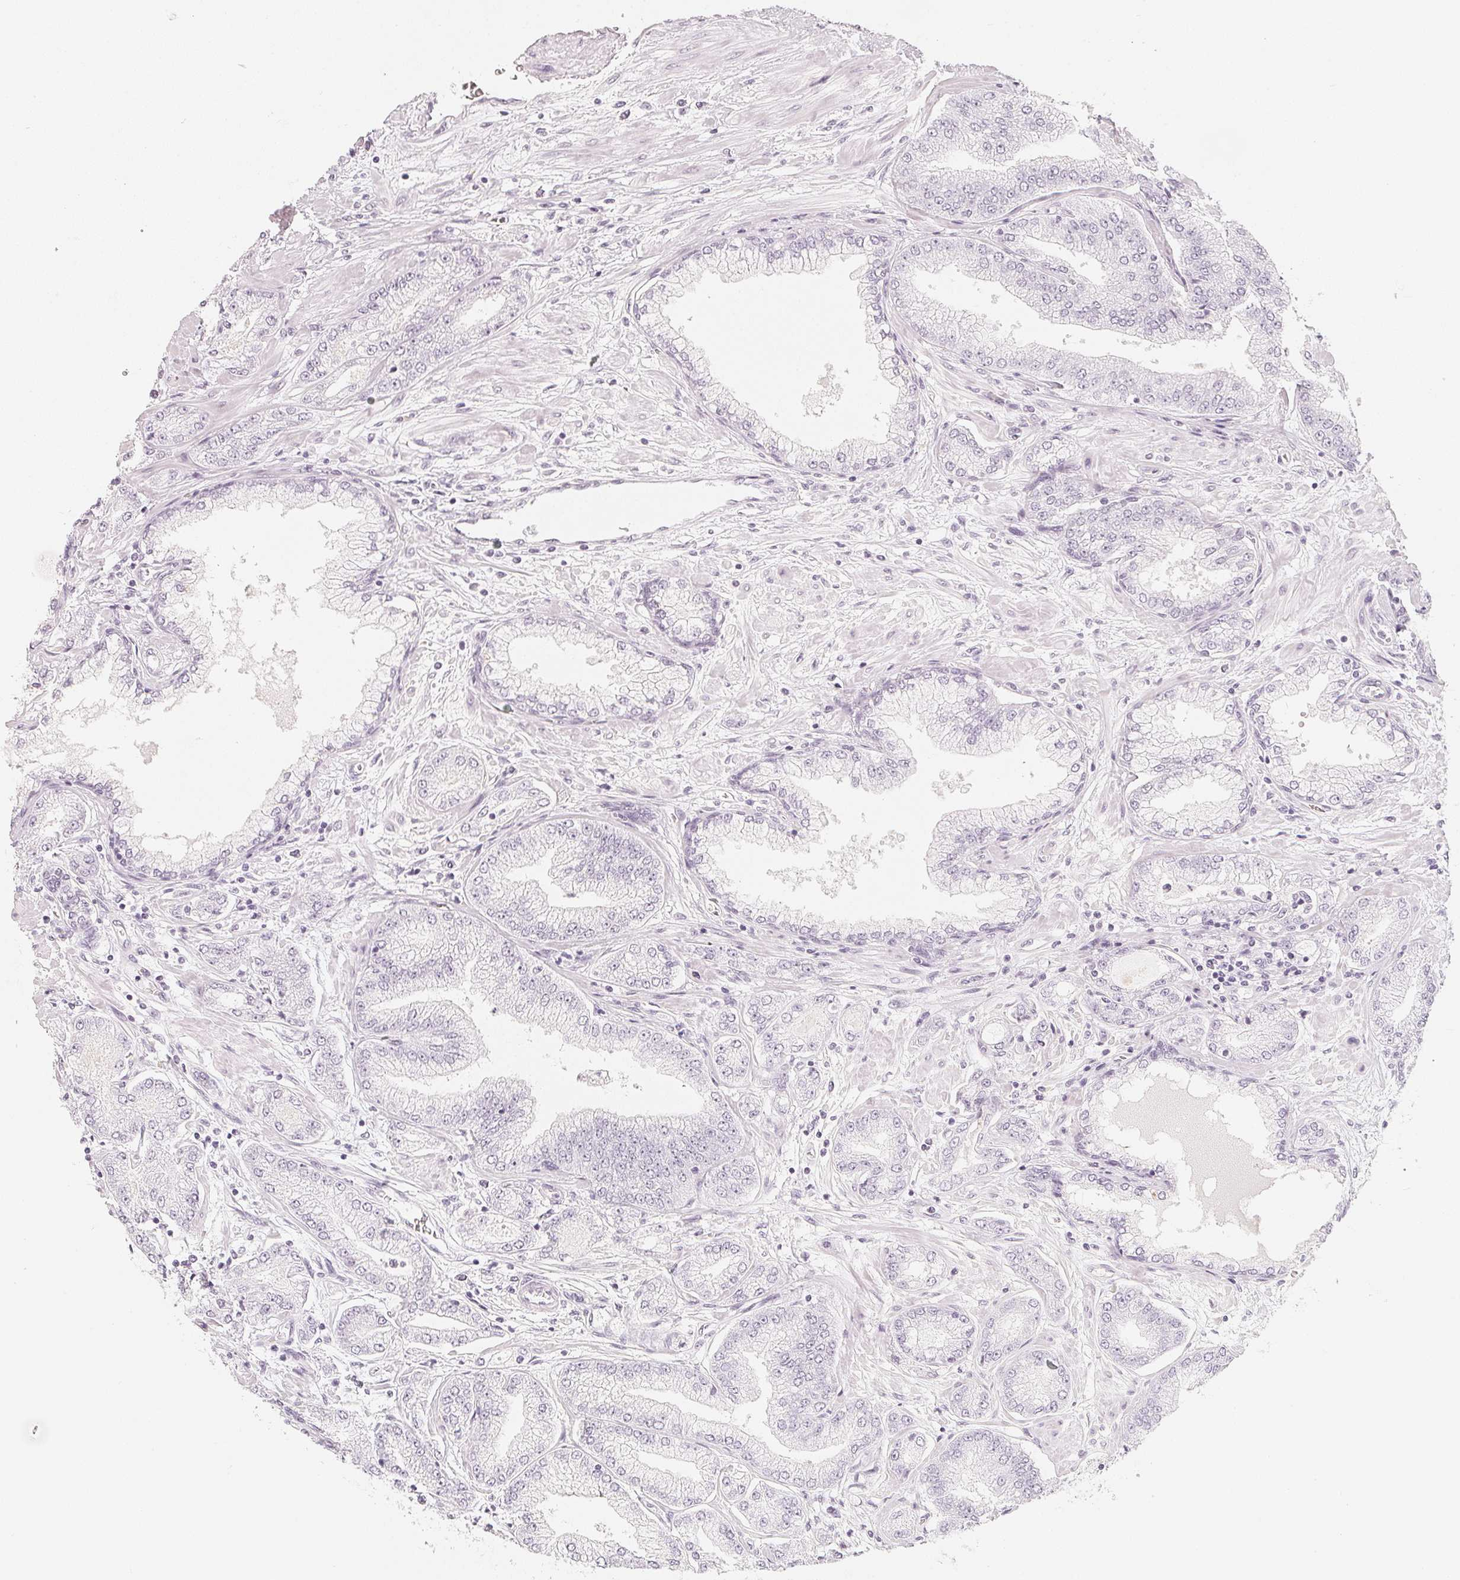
{"staining": {"intensity": "negative", "quantity": "none", "location": "none"}, "tissue": "prostate cancer", "cell_type": "Tumor cells", "image_type": "cancer", "snomed": [{"axis": "morphology", "description": "Adenocarcinoma, Low grade"}, {"axis": "topography", "description": "Prostate"}], "caption": "An immunohistochemistry (IHC) photomicrograph of adenocarcinoma (low-grade) (prostate) is shown. There is no staining in tumor cells of adenocarcinoma (low-grade) (prostate).", "gene": "SLC22A8", "patient": {"sex": "male", "age": 55}}